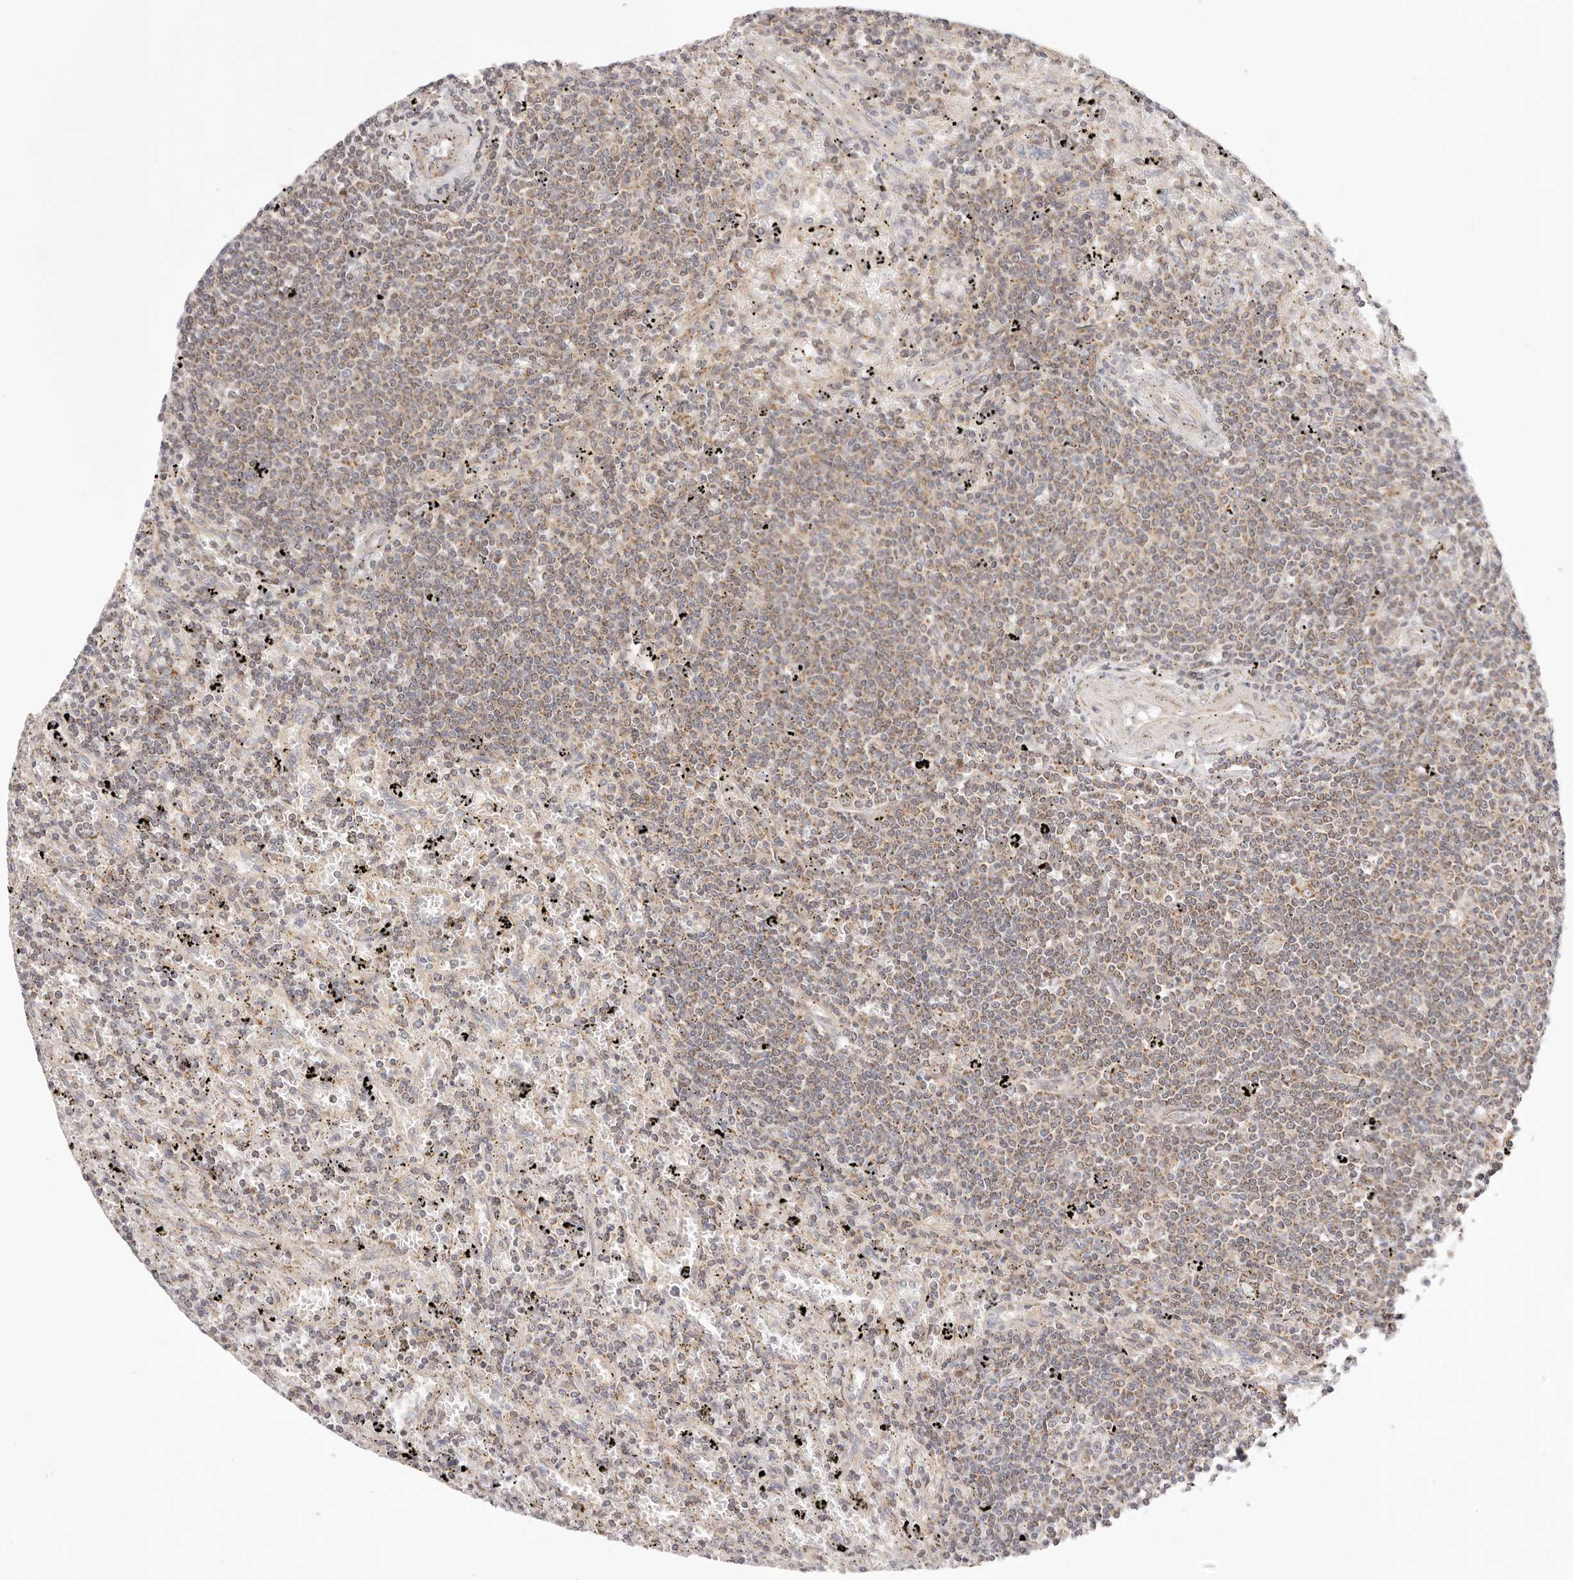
{"staining": {"intensity": "moderate", "quantity": ">75%", "location": "cytoplasmic/membranous"}, "tissue": "lymphoma", "cell_type": "Tumor cells", "image_type": "cancer", "snomed": [{"axis": "morphology", "description": "Malignant lymphoma, non-Hodgkin's type, Low grade"}, {"axis": "topography", "description": "Spleen"}], "caption": "Brown immunohistochemical staining in human low-grade malignant lymphoma, non-Hodgkin's type shows moderate cytoplasmic/membranous staining in about >75% of tumor cells.", "gene": "KCMF1", "patient": {"sex": "male", "age": 76}}